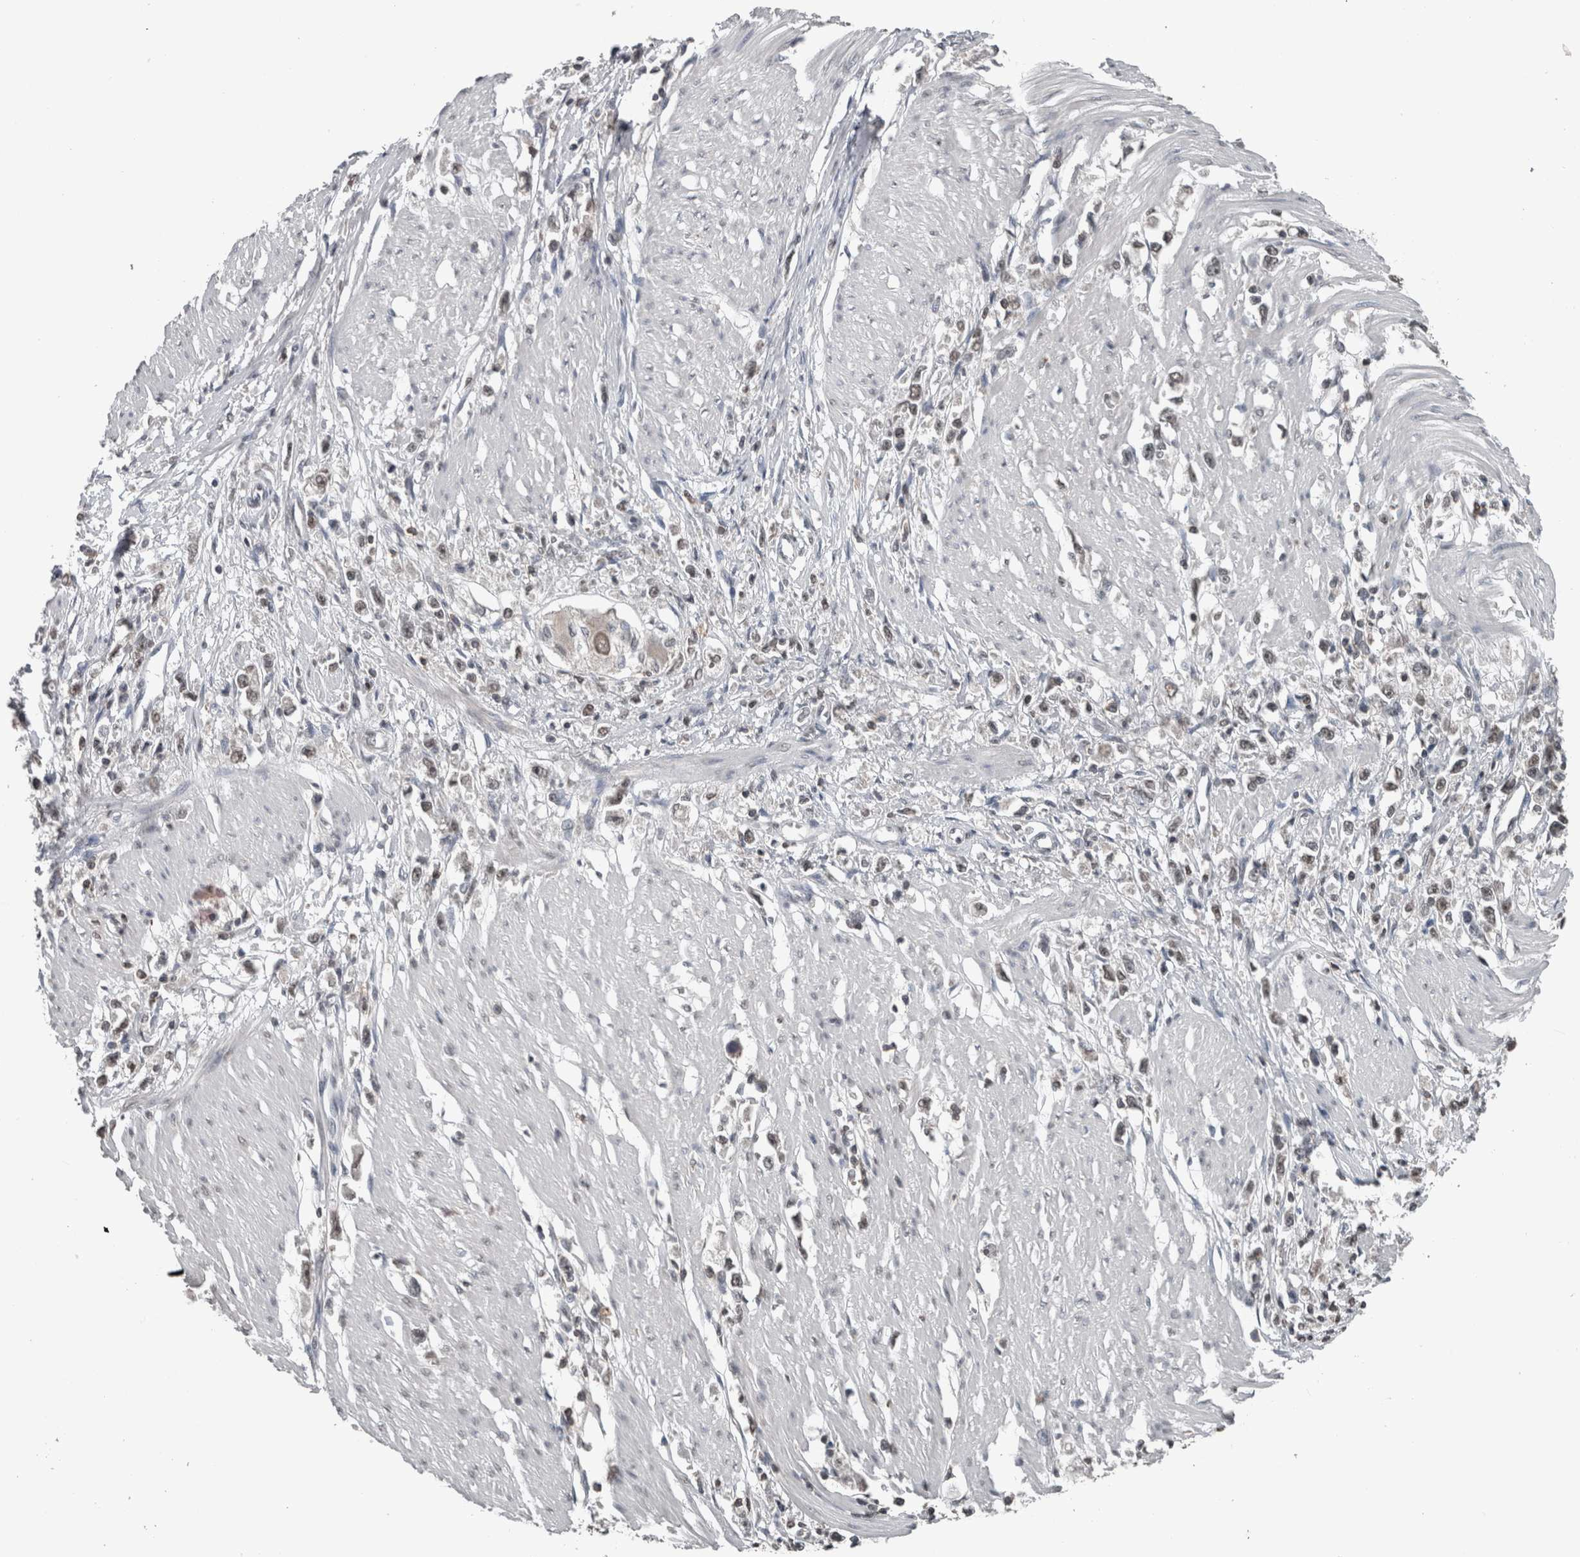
{"staining": {"intensity": "weak", "quantity": ">75%", "location": "nuclear"}, "tissue": "stomach cancer", "cell_type": "Tumor cells", "image_type": "cancer", "snomed": [{"axis": "morphology", "description": "Adenocarcinoma, NOS"}, {"axis": "topography", "description": "Stomach"}], "caption": "Human stomach cancer stained with a protein marker shows weak staining in tumor cells.", "gene": "MAFF", "patient": {"sex": "female", "age": 59}}